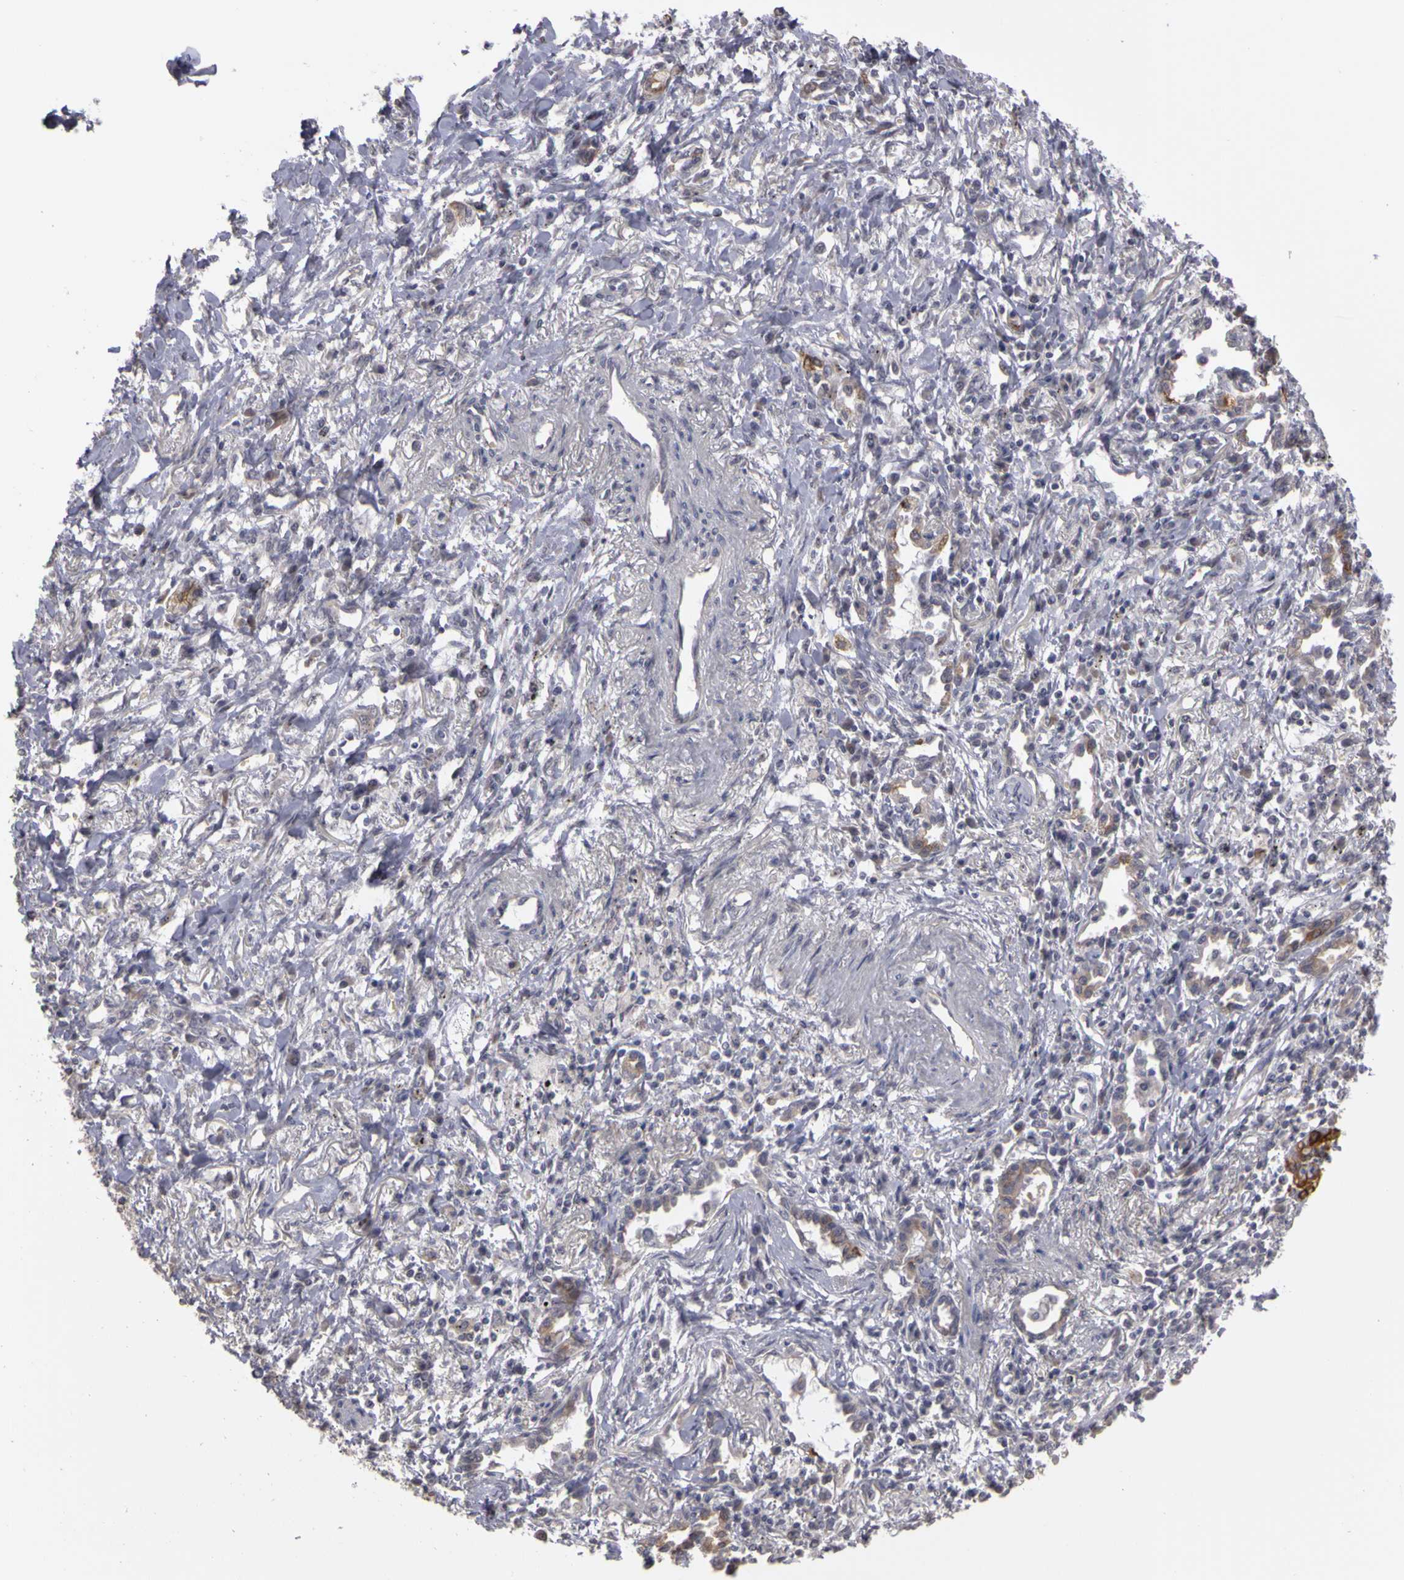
{"staining": {"intensity": "weak", "quantity": "25%-75%", "location": "cytoplasmic/membranous"}, "tissue": "lung cancer", "cell_type": "Tumor cells", "image_type": "cancer", "snomed": [{"axis": "morphology", "description": "Adenocarcinoma, NOS"}, {"axis": "topography", "description": "Lung"}], "caption": "Protein staining of lung cancer tissue displays weak cytoplasmic/membranous staining in about 25%-75% of tumor cells.", "gene": "FRMD7", "patient": {"sex": "male", "age": 60}}